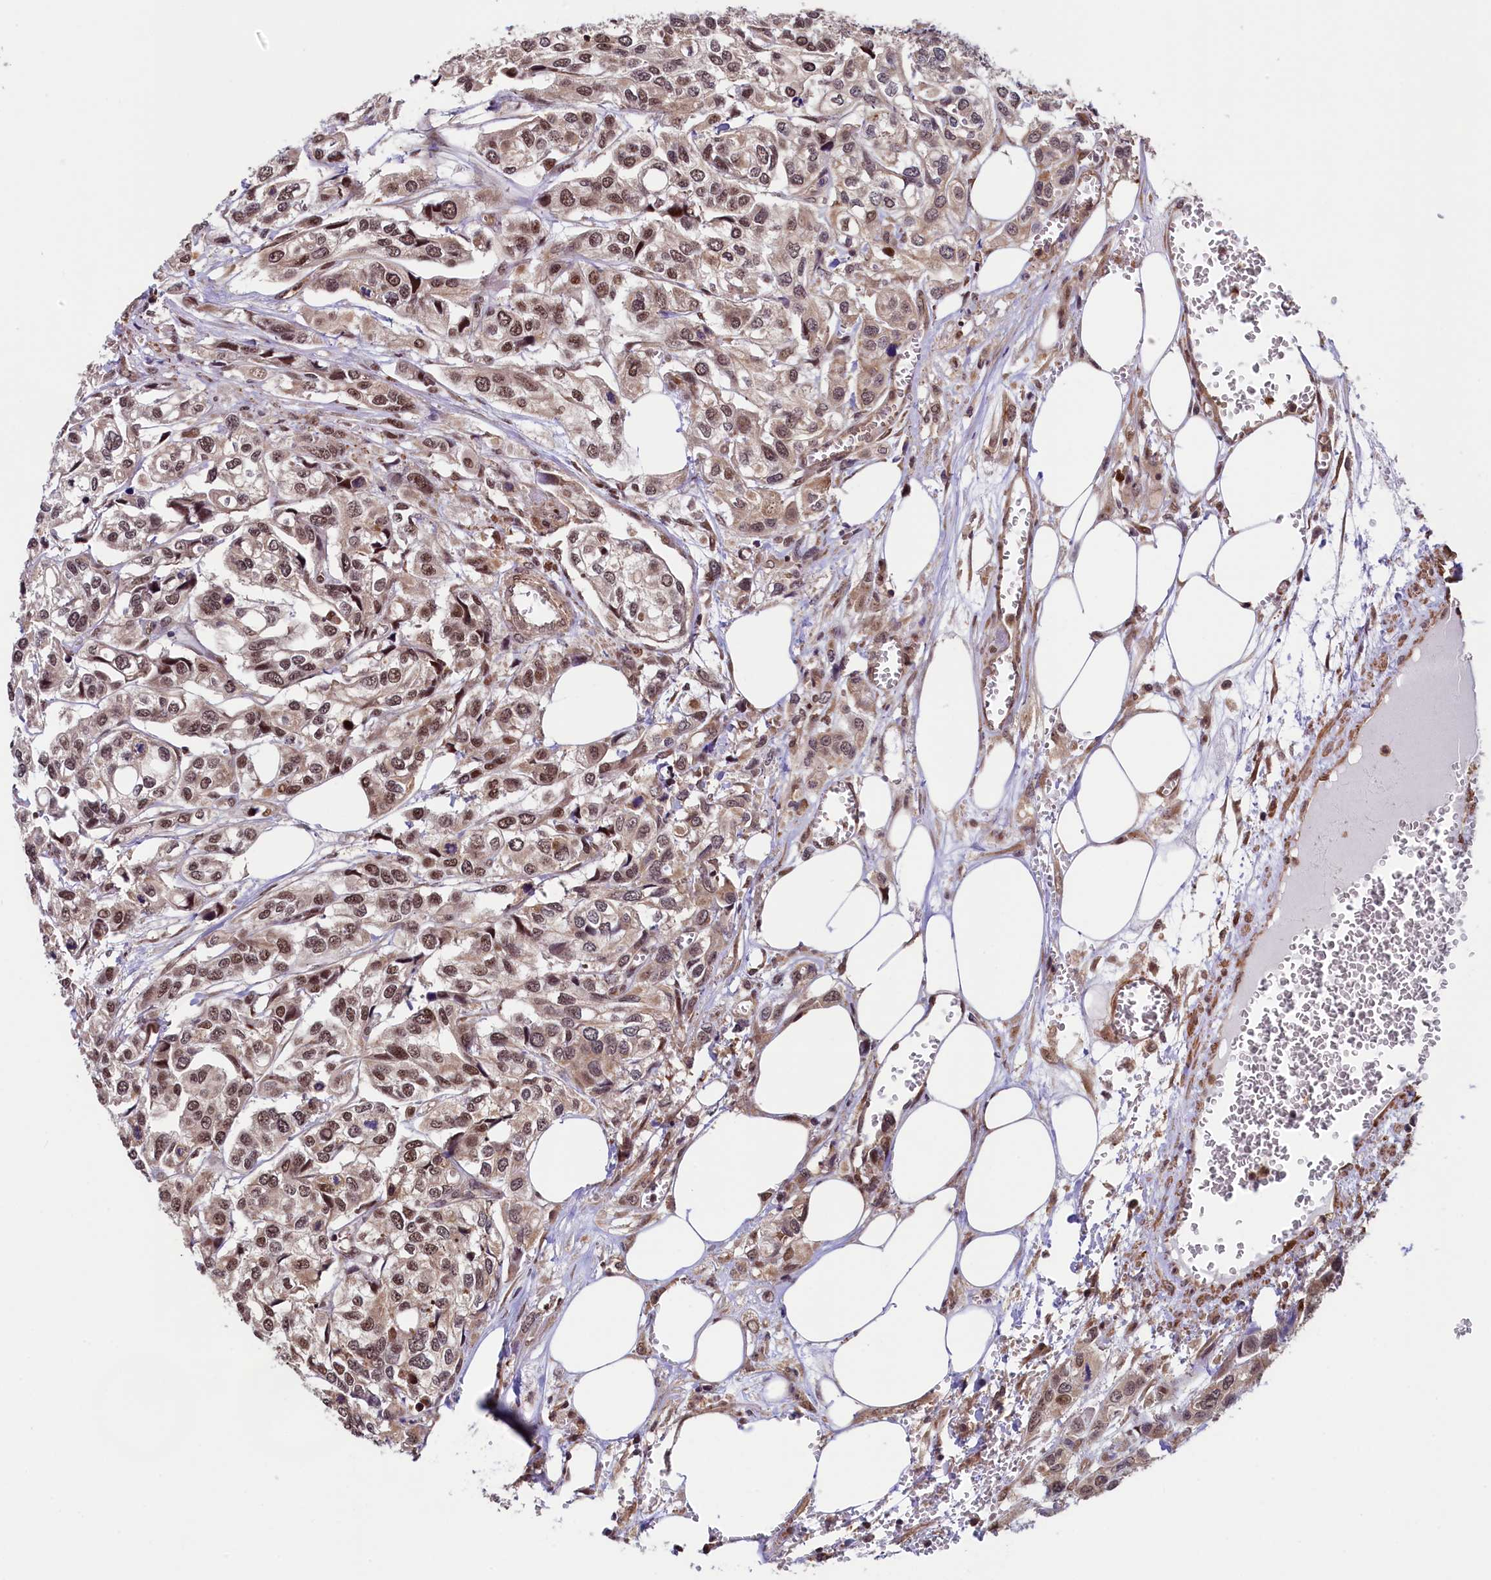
{"staining": {"intensity": "moderate", "quantity": ">75%", "location": "nuclear"}, "tissue": "urothelial cancer", "cell_type": "Tumor cells", "image_type": "cancer", "snomed": [{"axis": "morphology", "description": "Urothelial carcinoma, High grade"}, {"axis": "topography", "description": "Urinary bladder"}], "caption": "Immunohistochemical staining of human high-grade urothelial carcinoma exhibits medium levels of moderate nuclear protein expression in approximately >75% of tumor cells. The staining is performed using DAB (3,3'-diaminobenzidine) brown chromogen to label protein expression. The nuclei are counter-stained blue using hematoxylin.", "gene": "LEO1", "patient": {"sex": "male", "age": 67}}